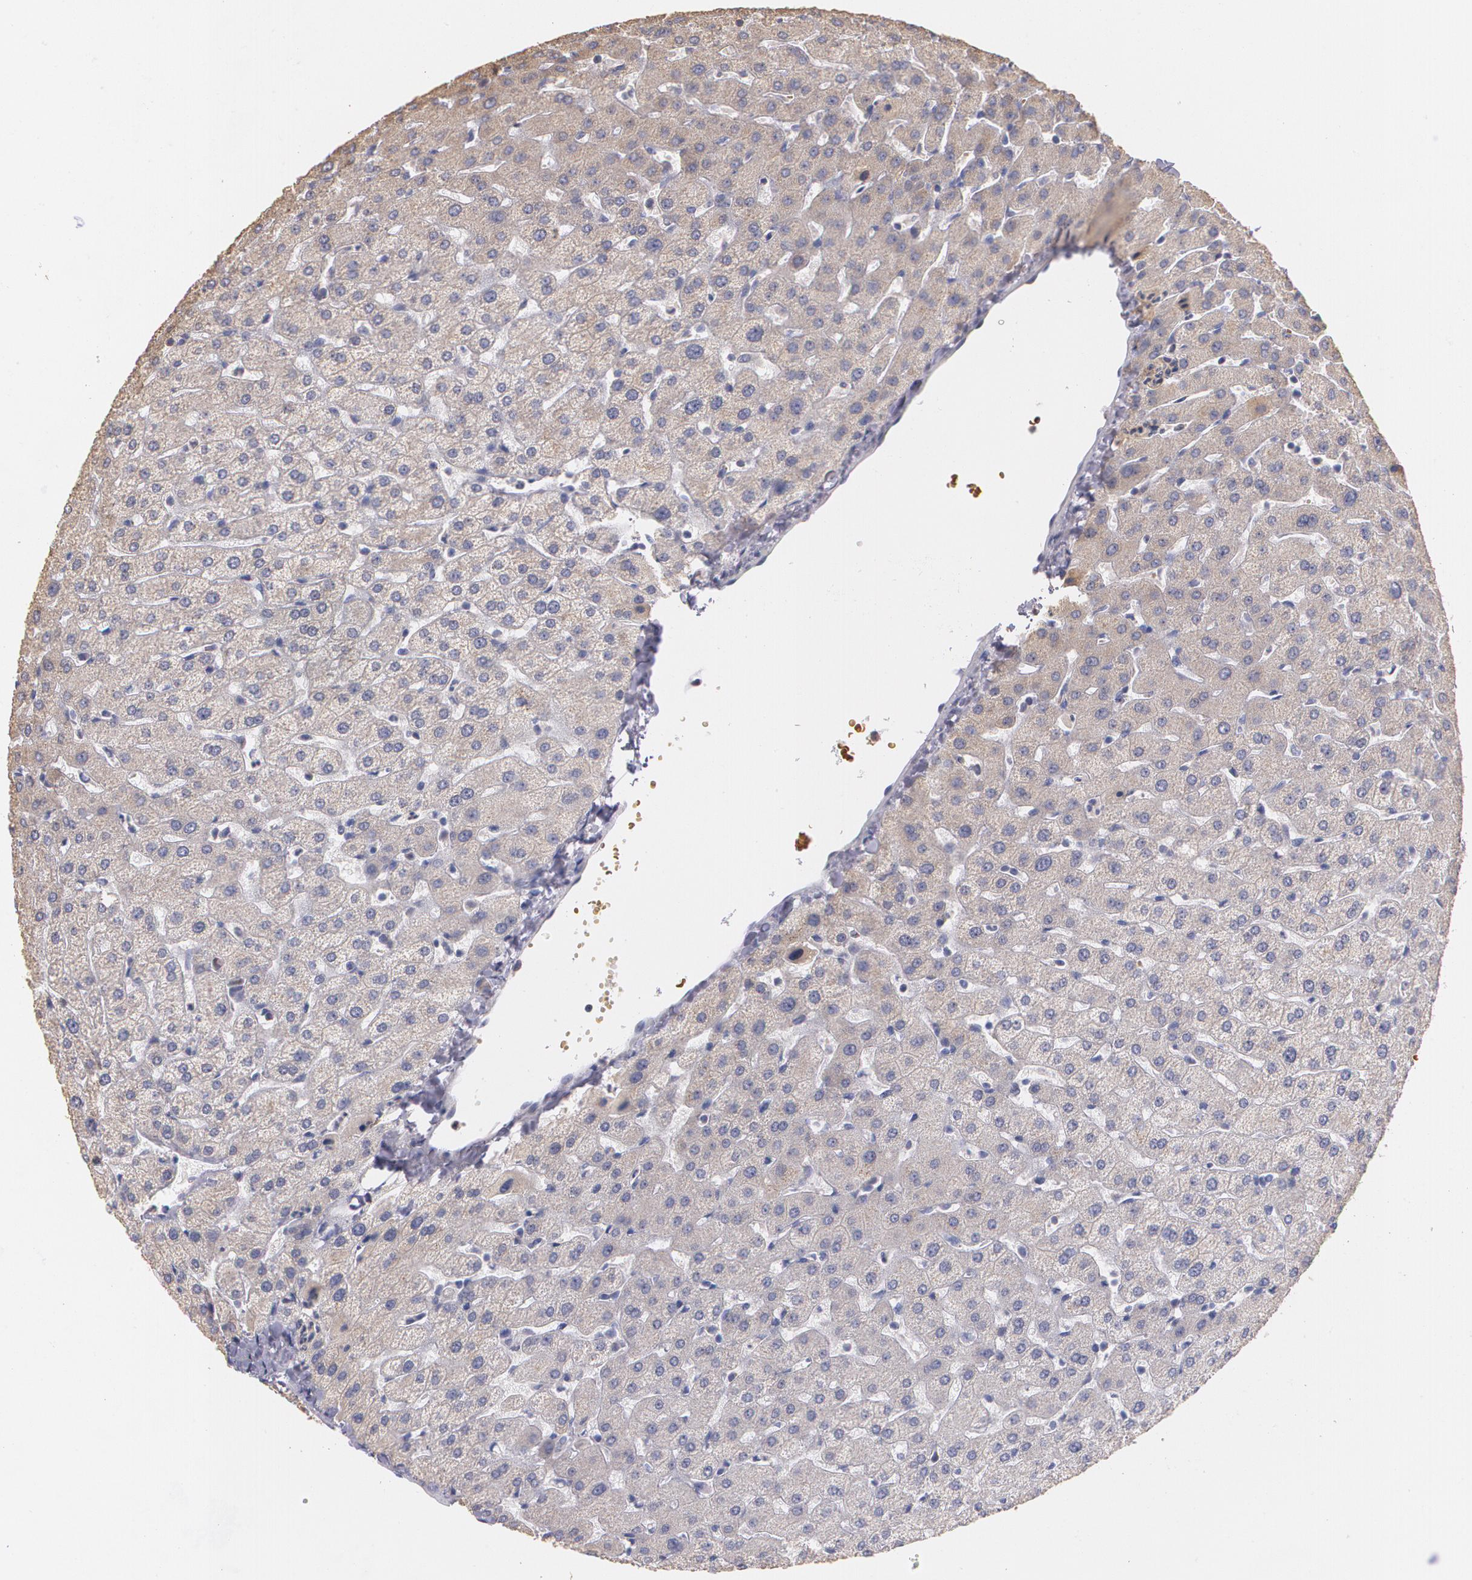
{"staining": {"intensity": "weak", "quantity": ">75%", "location": "cytoplasmic/membranous"}, "tissue": "liver", "cell_type": "Cholangiocytes", "image_type": "normal", "snomed": [{"axis": "morphology", "description": "Normal tissue, NOS"}, {"axis": "morphology", "description": "Fibrosis, NOS"}, {"axis": "topography", "description": "Liver"}], "caption": "This is a photomicrograph of immunohistochemistry (IHC) staining of benign liver, which shows weak staining in the cytoplasmic/membranous of cholangiocytes.", "gene": "ATF3", "patient": {"sex": "female", "age": 29}}